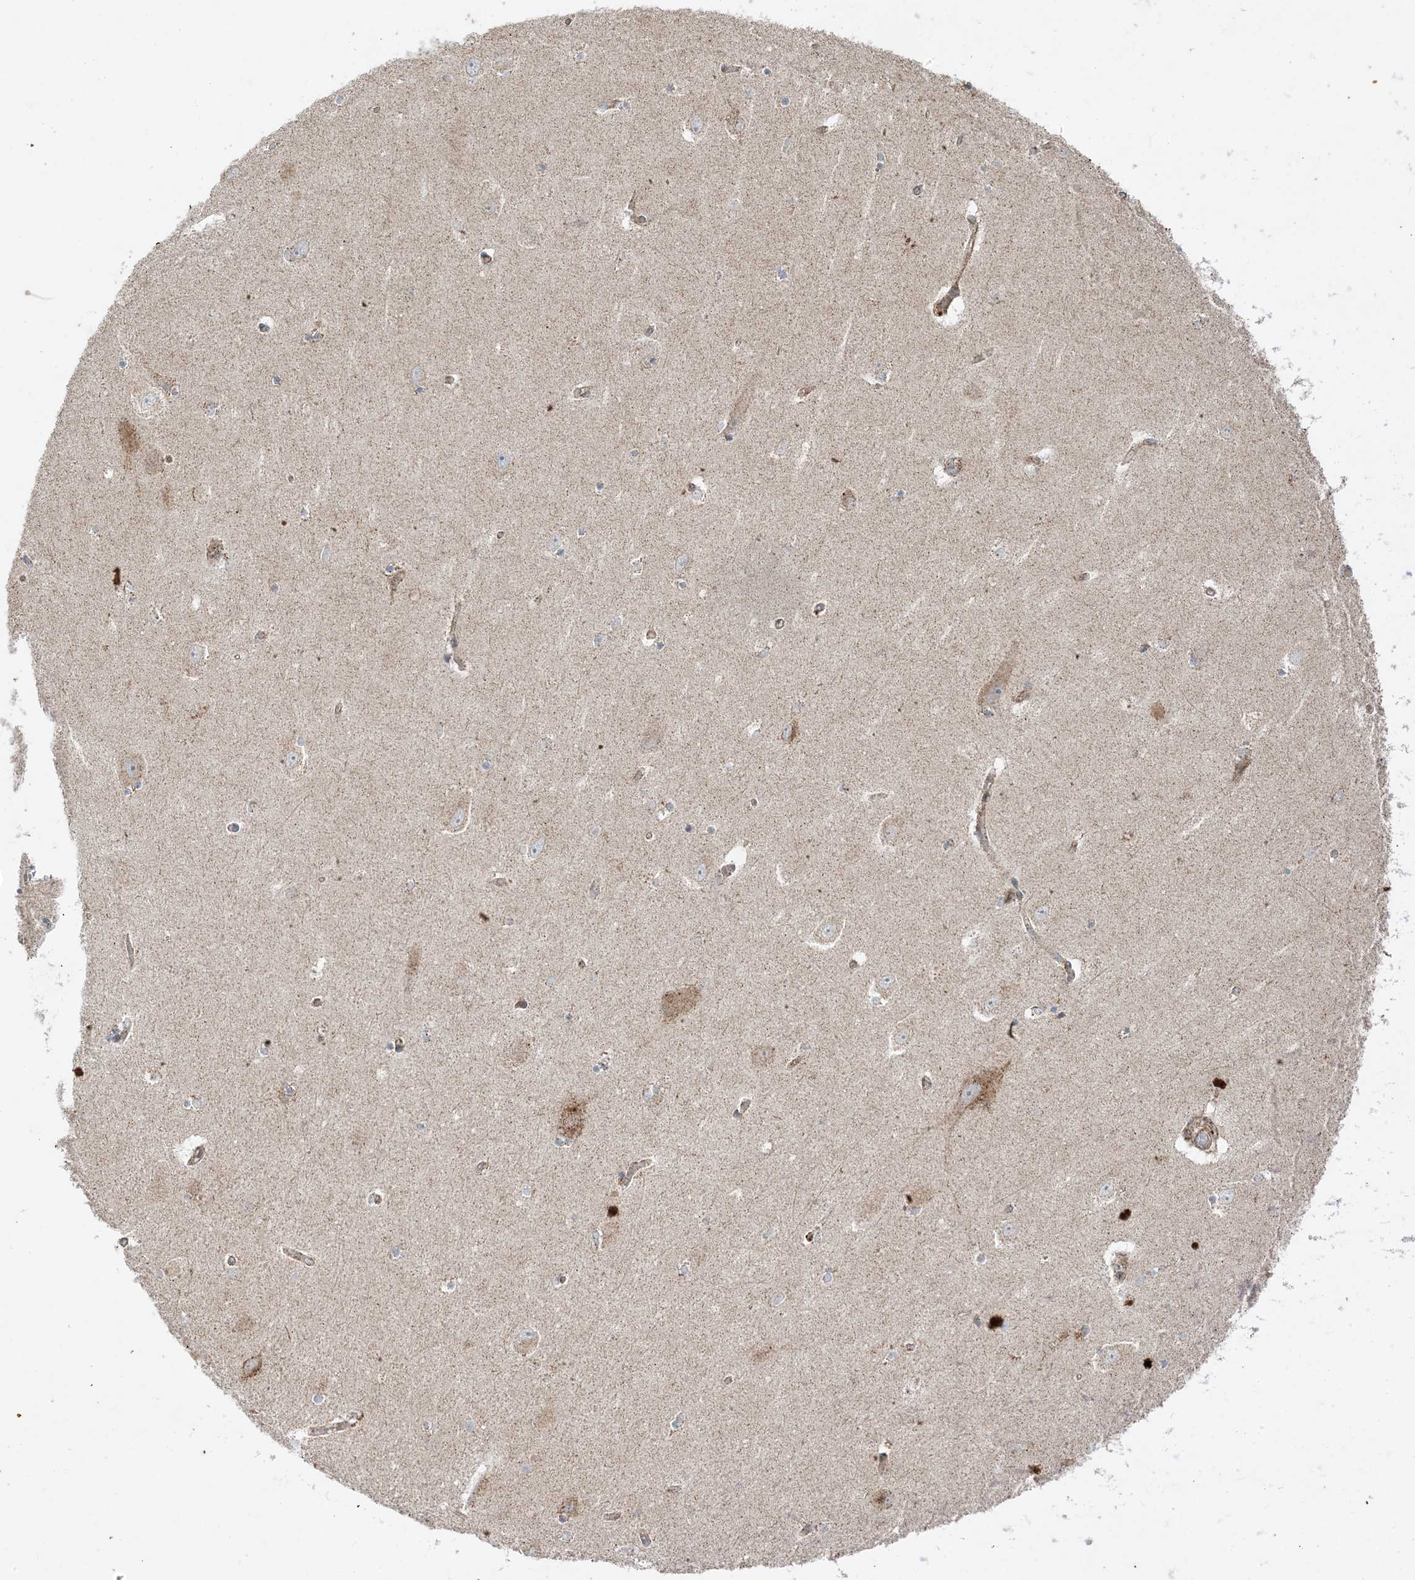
{"staining": {"intensity": "weak", "quantity": "<25%", "location": "cytoplasmic/membranous"}, "tissue": "hippocampus", "cell_type": "Glial cells", "image_type": "normal", "snomed": [{"axis": "morphology", "description": "Normal tissue, NOS"}, {"axis": "topography", "description": "Hippocampus"}], "caption": "An IHC micrograph of normal hippocampus is shown. There is no staining in glial cells of hippocampus.", "gene": "AARS2", "patient": {"sex": "female", "age": 54}}